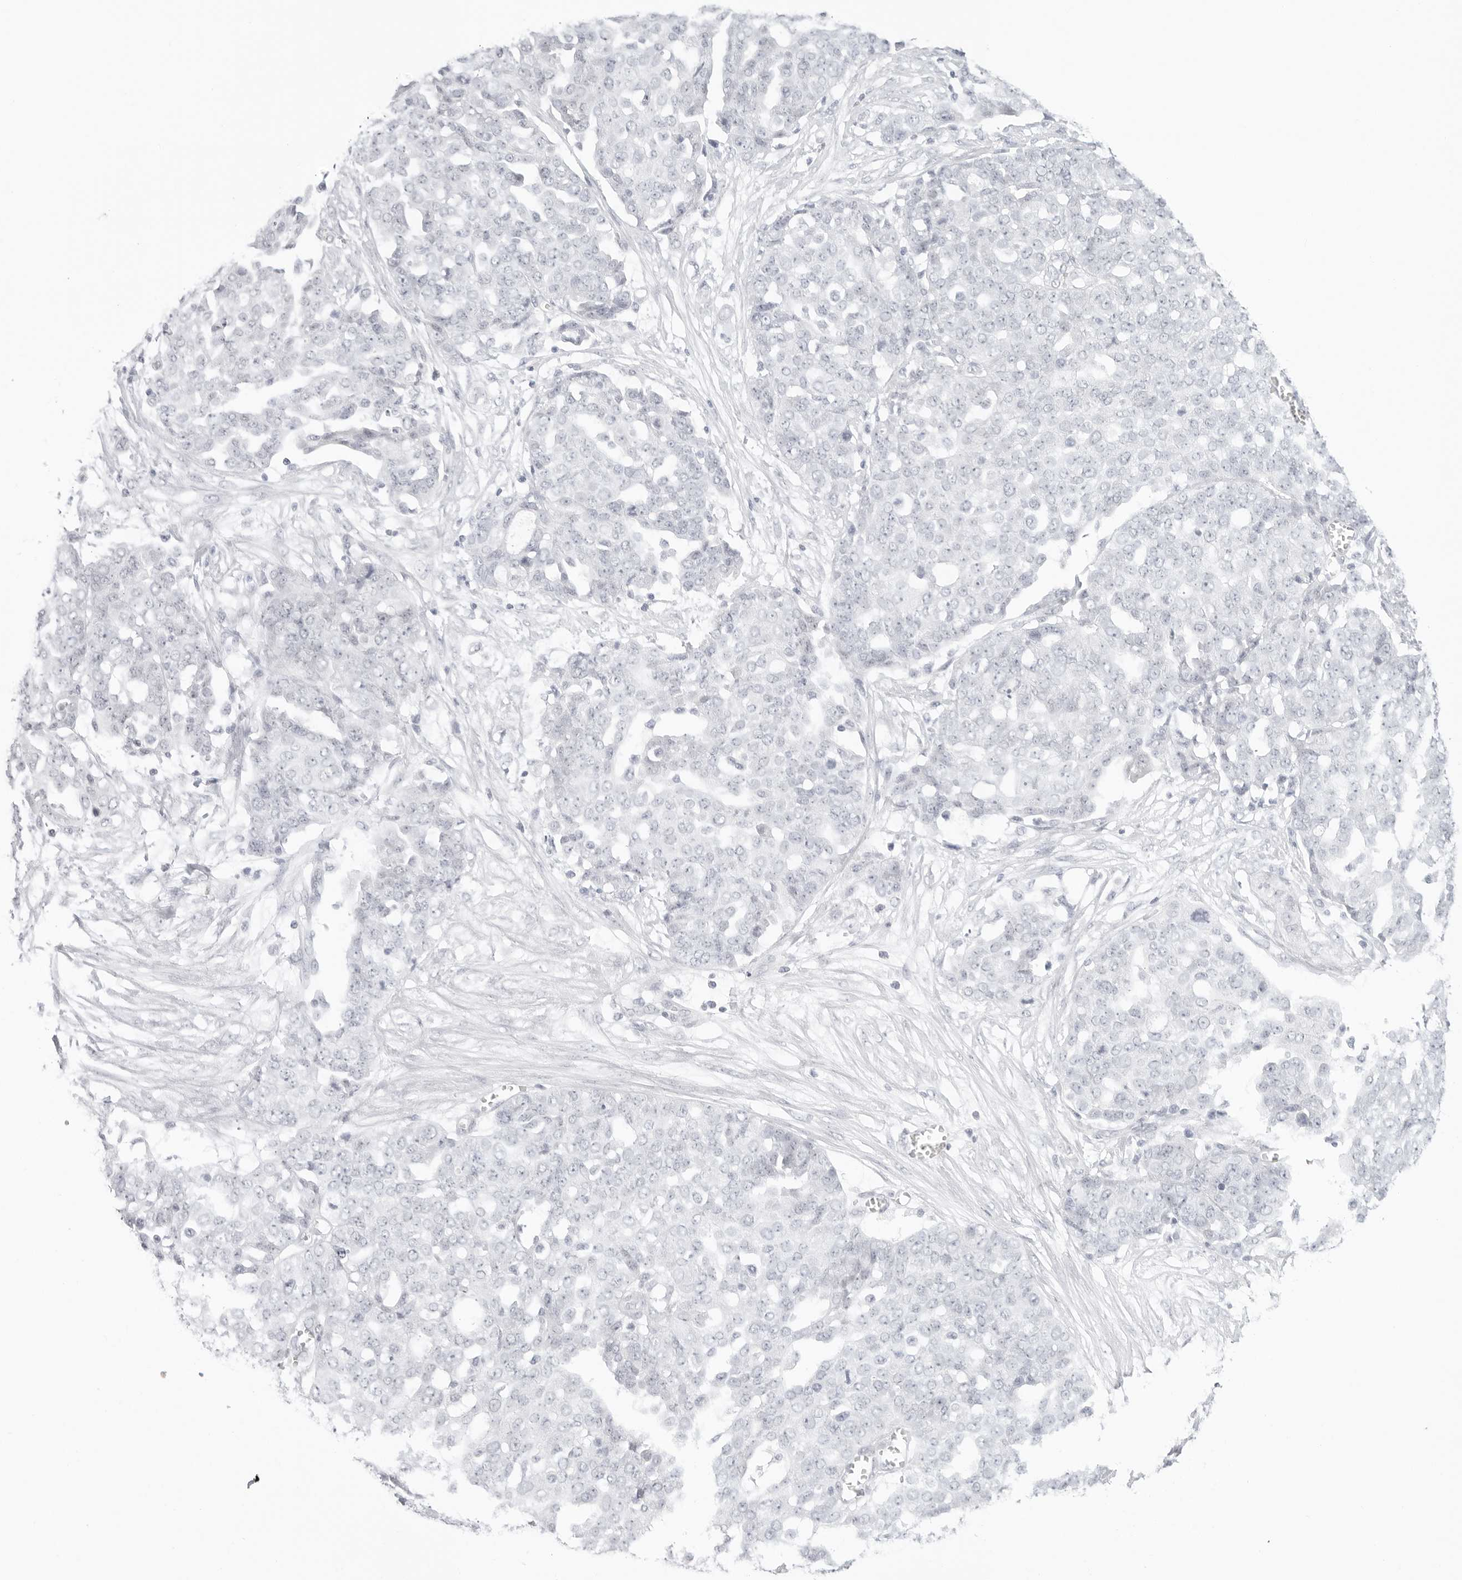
{"staining": {"intensity": "negative", "quantity": "none", "location": "none"}, "tissue": "ovarian cancer", "cell_type": "Tumor cells", "image_type": "cancer", "snomed": [{"axis": "morphology", "description": "Cystadenocarcinoma, serous, NOS"}, {"axis": "topography", "description": "Soft tissue"}, {"axis": "topography", "description": "Ovary"}], "caption": "Immunohistochemistry (IHC) image of neoplastic tissue: human serous cystadenocarcinoma (ovarian) stained with DAB (3,3'-diaminobenzidine) demonstrates no significant protein expression in tumor cells. (Immunohistochemistry, brightfield microscopy, high magnification).", "gene": "MED18", "patient": {"sex": "female", "age": 57}}